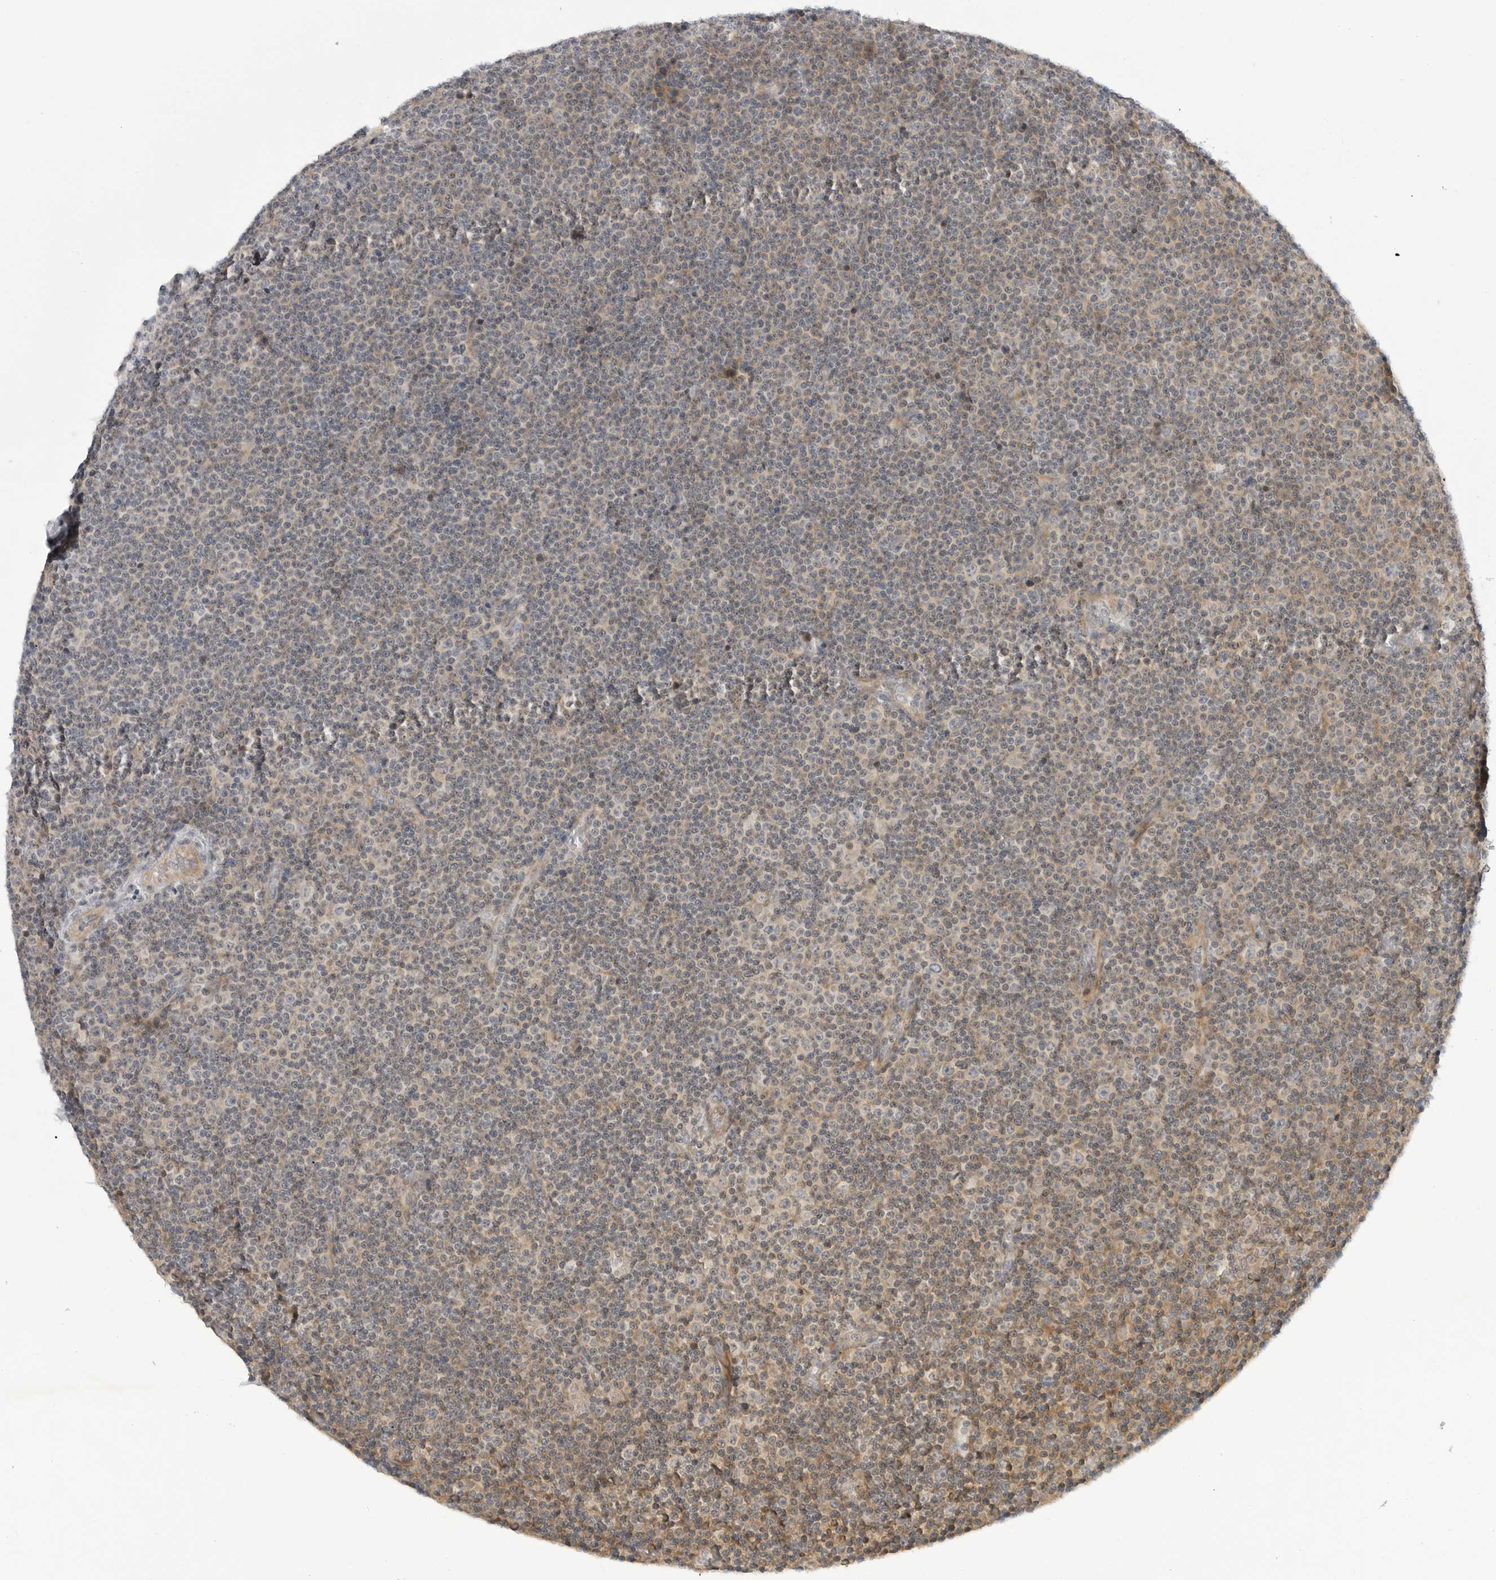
{"staining": {"intensity": "negative", "quantity": "none", "location": "none"}, "tissue": "lymphoma", "cell_type": "Tumor cells", "image_type": "cancer", "snomed": [{"axis": "morphology", "description": "Malignant lymphoma, non-Hodgkin's type, Low grade"}, {"axis": "topography", "description": "Lymph node"}], "caption": "Low-grade malignant lymphoma, non-Hodgkin's type was stained to show a protein in brown. There is no significant expression in tumor cells. (Stains: DAB IHC with hematoxylin counter stain, Microscopy: brightfield microscopy at high magnification).", "gene": "STXBP3", "patient": {"sex": "female", "age": 67}}